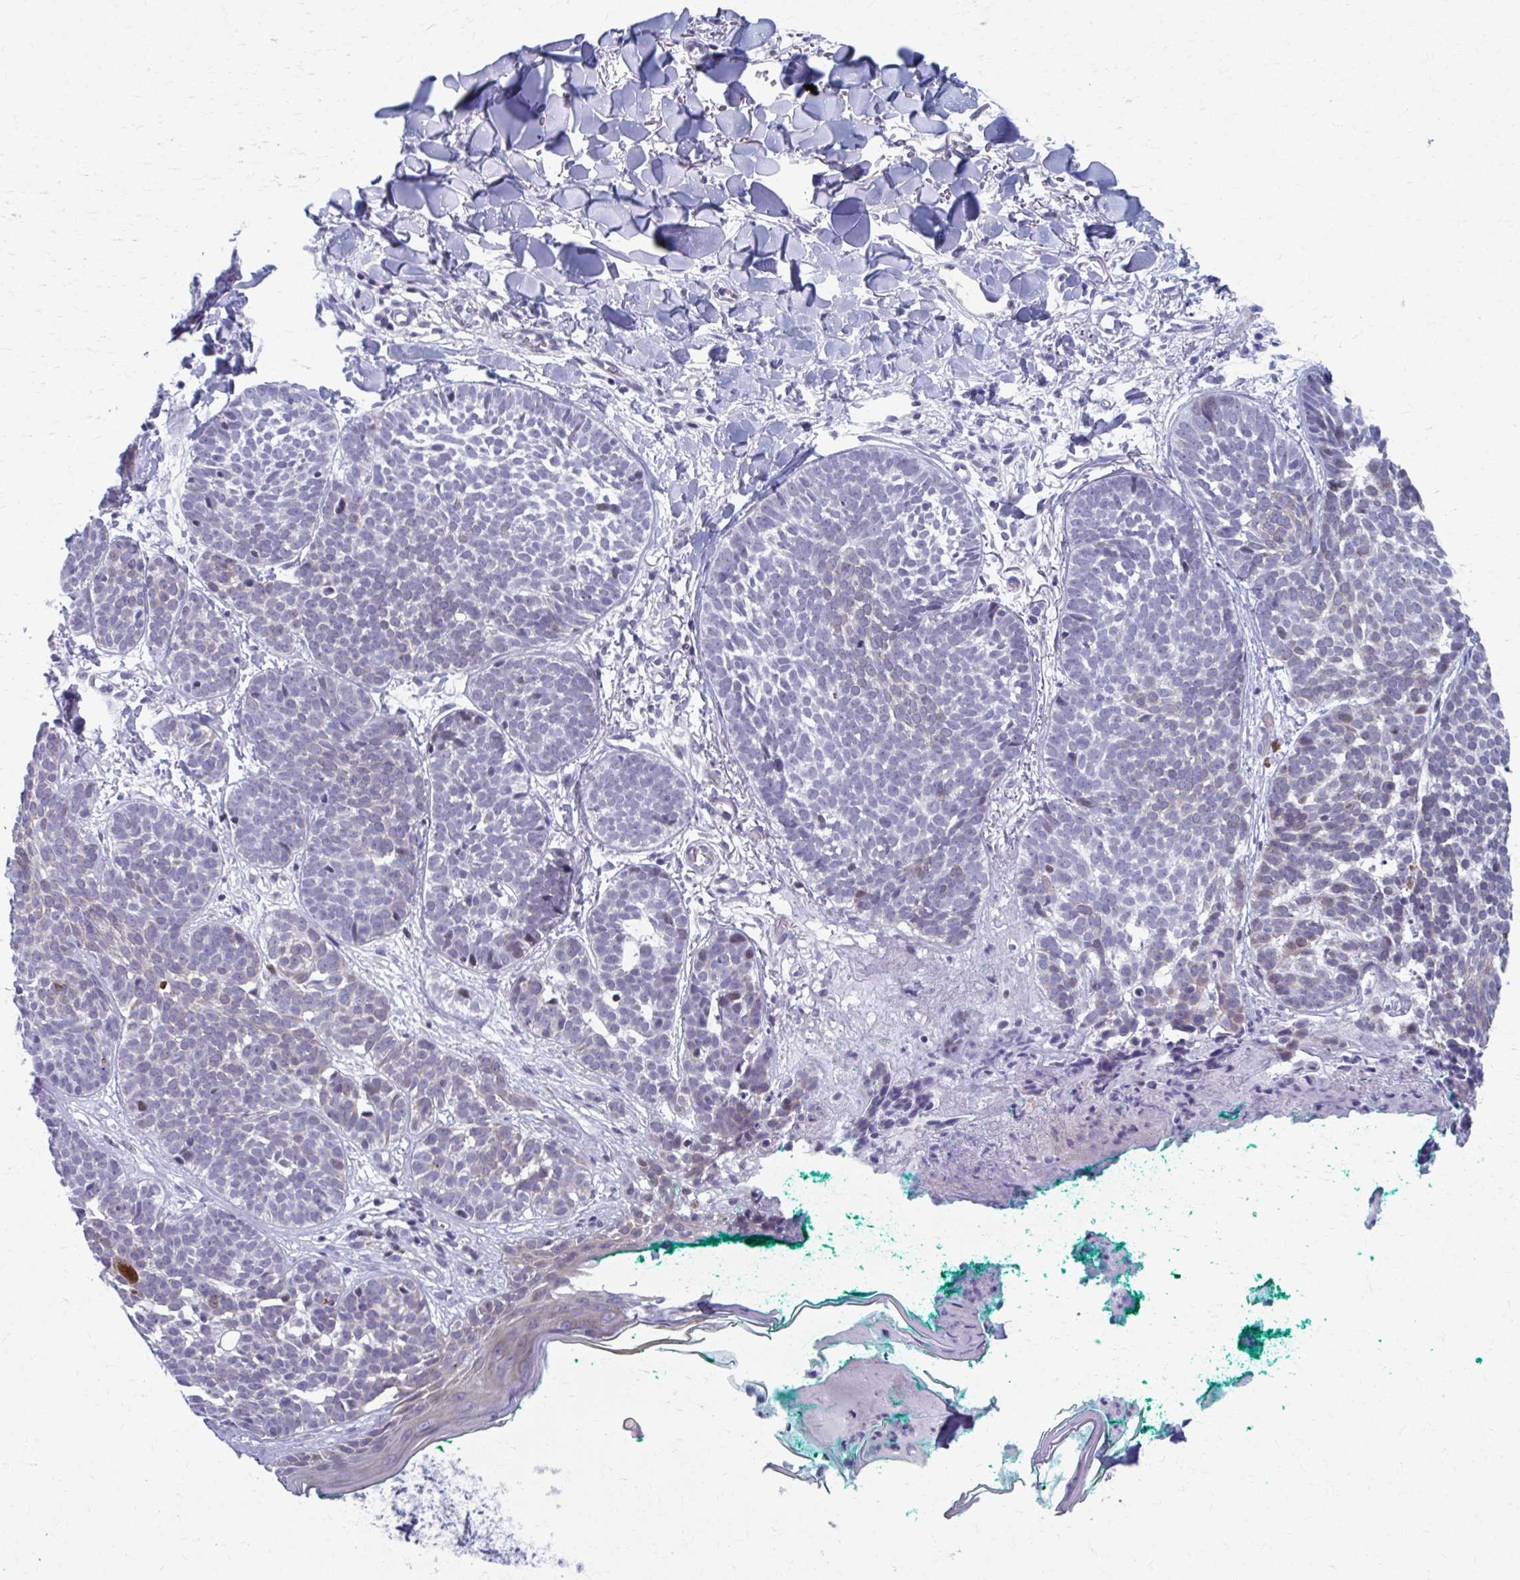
{"staining": {"intensity": "negative", "quantity": "none", "location": "none"}, "tissue": "skin cancer", "cell_type": "Tumor cells", "image_type": "cancer", "snomed": [{"axis": "morphology", "description": "Basal cell carcinoma"}, {"axis": "topography", "description": "Skin"}, {"axis": "topography", "description": "Skin of neck"}, {"axis": "topography", "description": "Skin of shoulder"}, {"axis": "topography", "description": "Skin of back"}], "caption": "A high-resolution image shows IHC staining of skin cancer, which reveals no significant positivity in tumor cells. The staining is performed using DAB (3,3'-diaminobenzidine) brown chromogen with nuclei counter-stained in using hematoxylin.", "gene": "ABHD16B", "patient": {"sex": "male", "age": 80}}